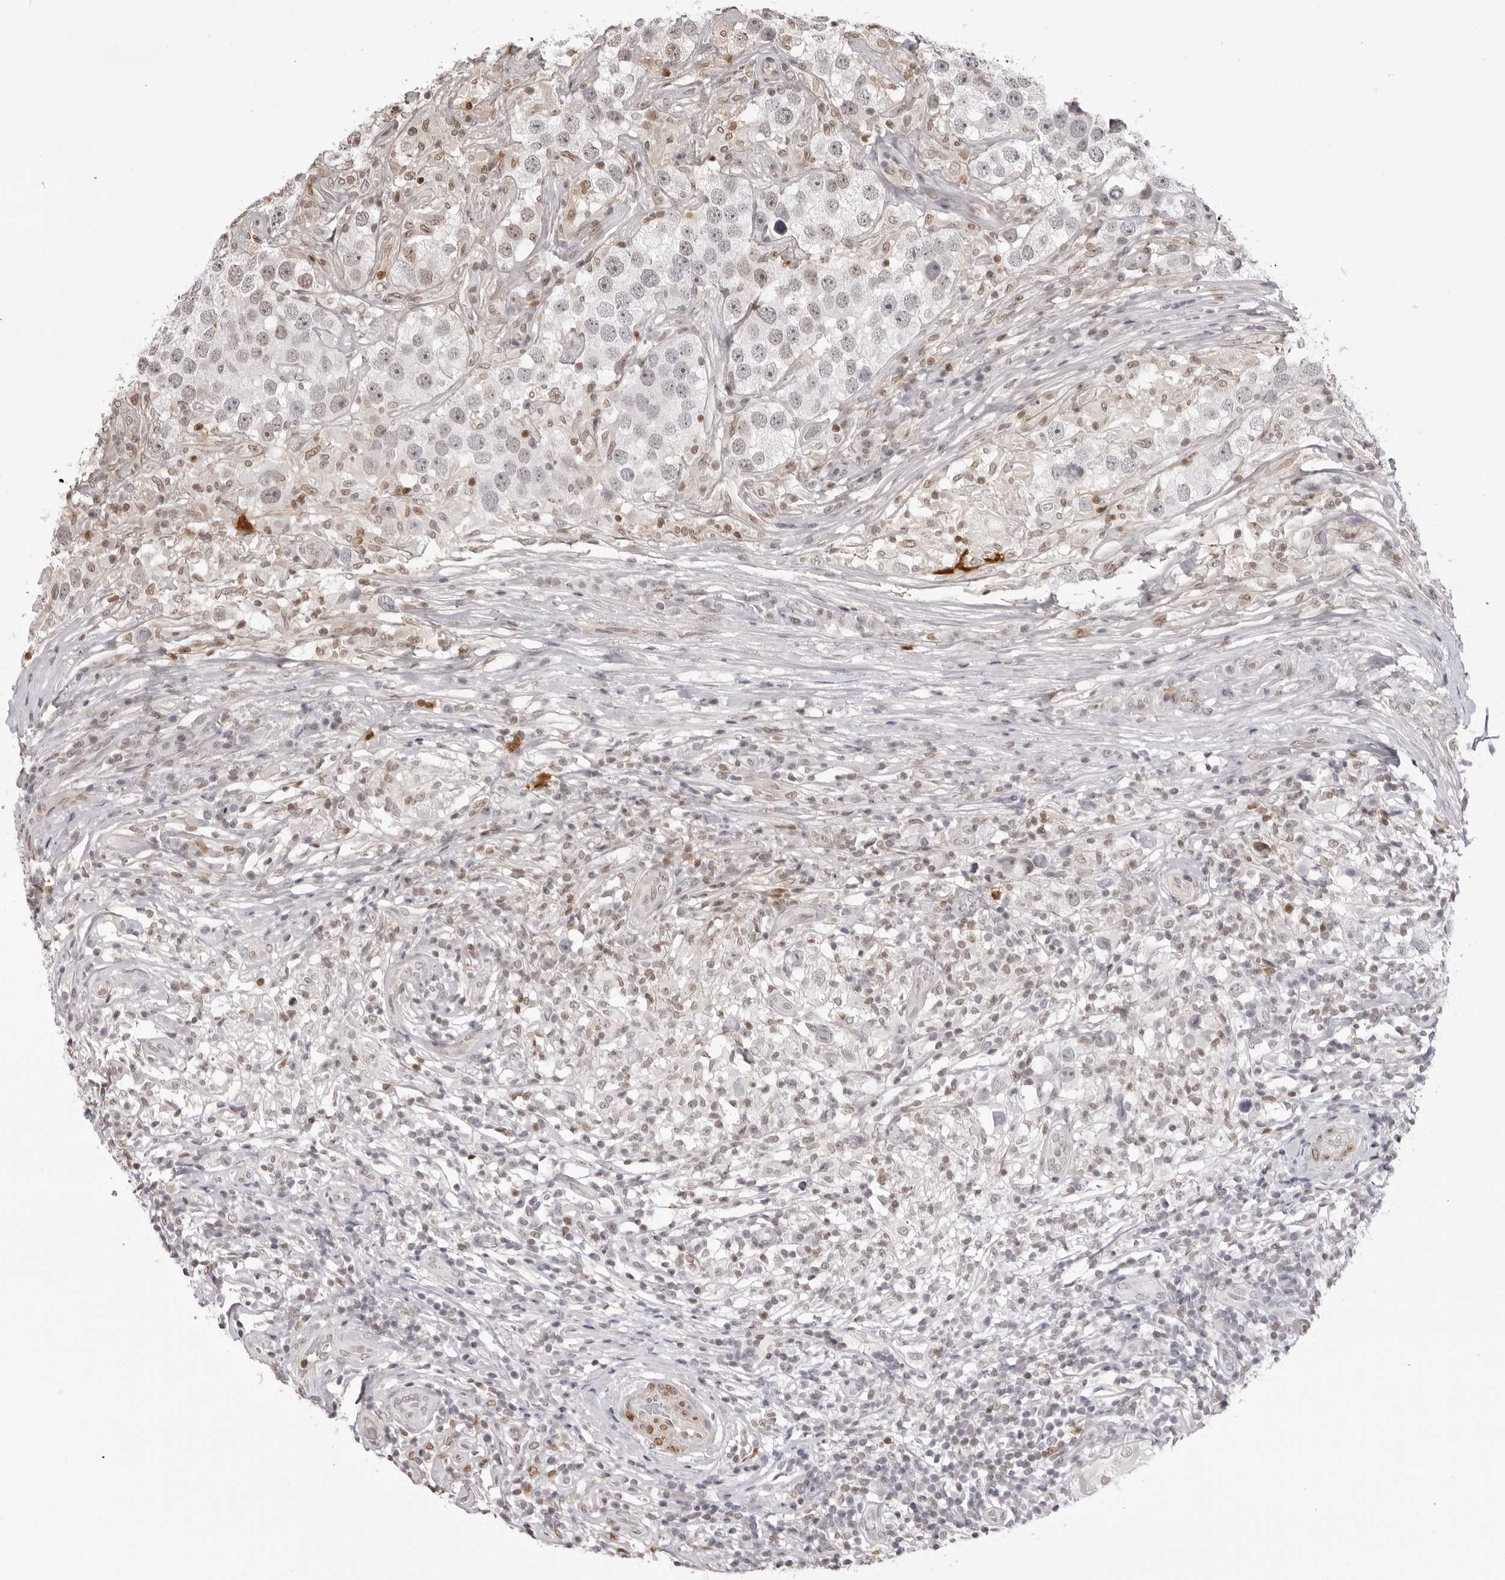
{"staining": {"intensity": "weak", "quantity": "<25%", "location": "nuclear"}, "tissue": "testis cancer", "cell_type": "Tumor cells", "image_type": "cancer", "snomed": [{"axis": "morphology", "description": "Seminoma, NOS"}, {"axis": "topography", "description": "Testis"}], "caption": "Immunohistochemistry (IHC) image of human testis cancer stained for a protein (brown), which reveals no staining in tumor cells.", "gene": "HSPA4", "patient": {"sex": "male", "age": 49}}